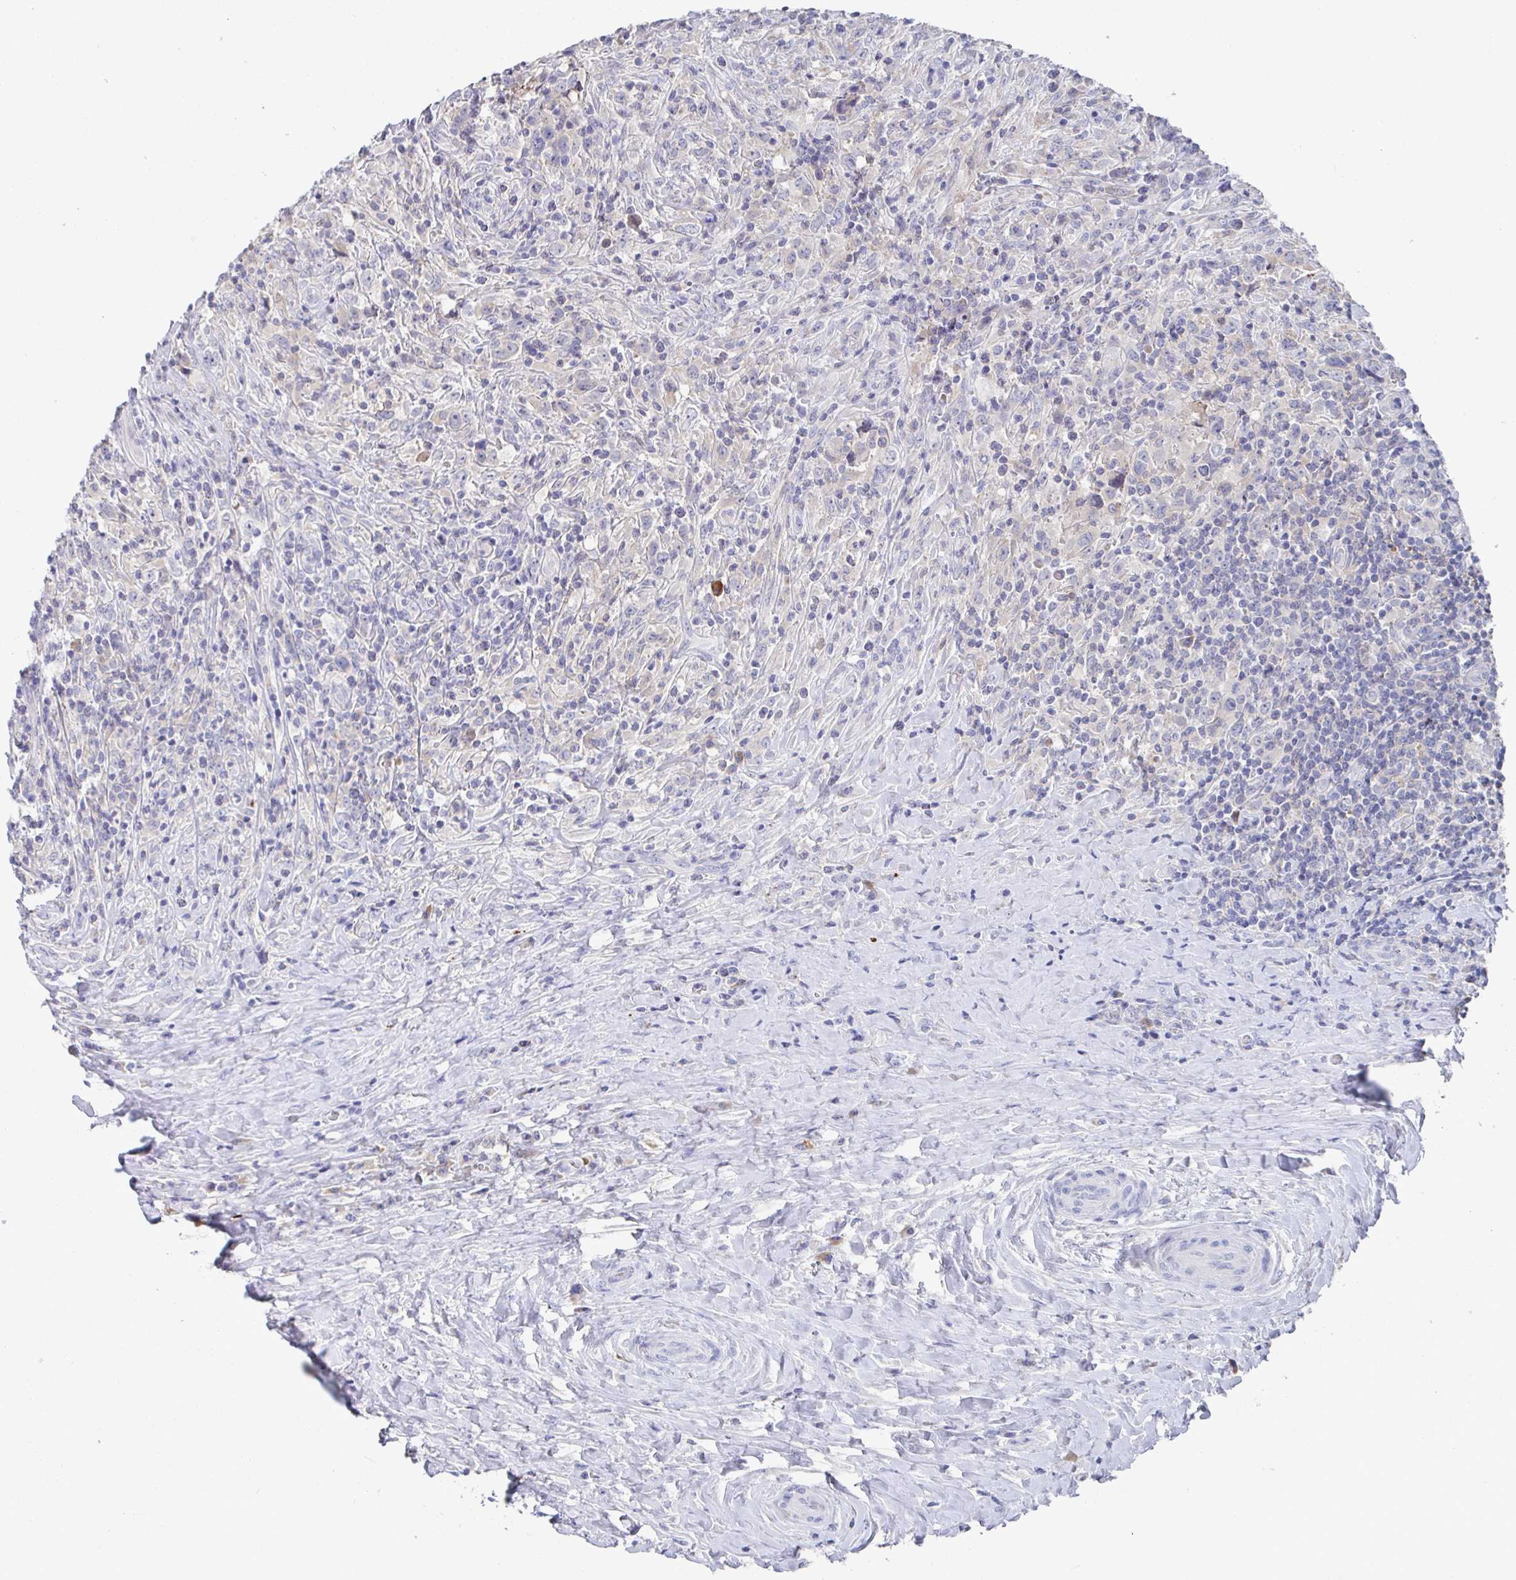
{"staining": {"intensity": "negative", "quantity": "none", "location": "none"}, "tissue": "lymphoma", "cell_type": "Tumor cells", "image_type": "cancer", "snomed": [{"axis": "morphology", "description": "Hodgkin's disease, NOS"}, {"axis": "topography", "description": "Lymph node"}], "caption": "DAB immunohistochemical staining of lymphoma shows no significant positivity in tumor cells. (Immunohistochemistry (ihc), brightfield microscopy, high magnification).", "gene": "GPR148", "patient": {"sex": "female", "age": 18}}